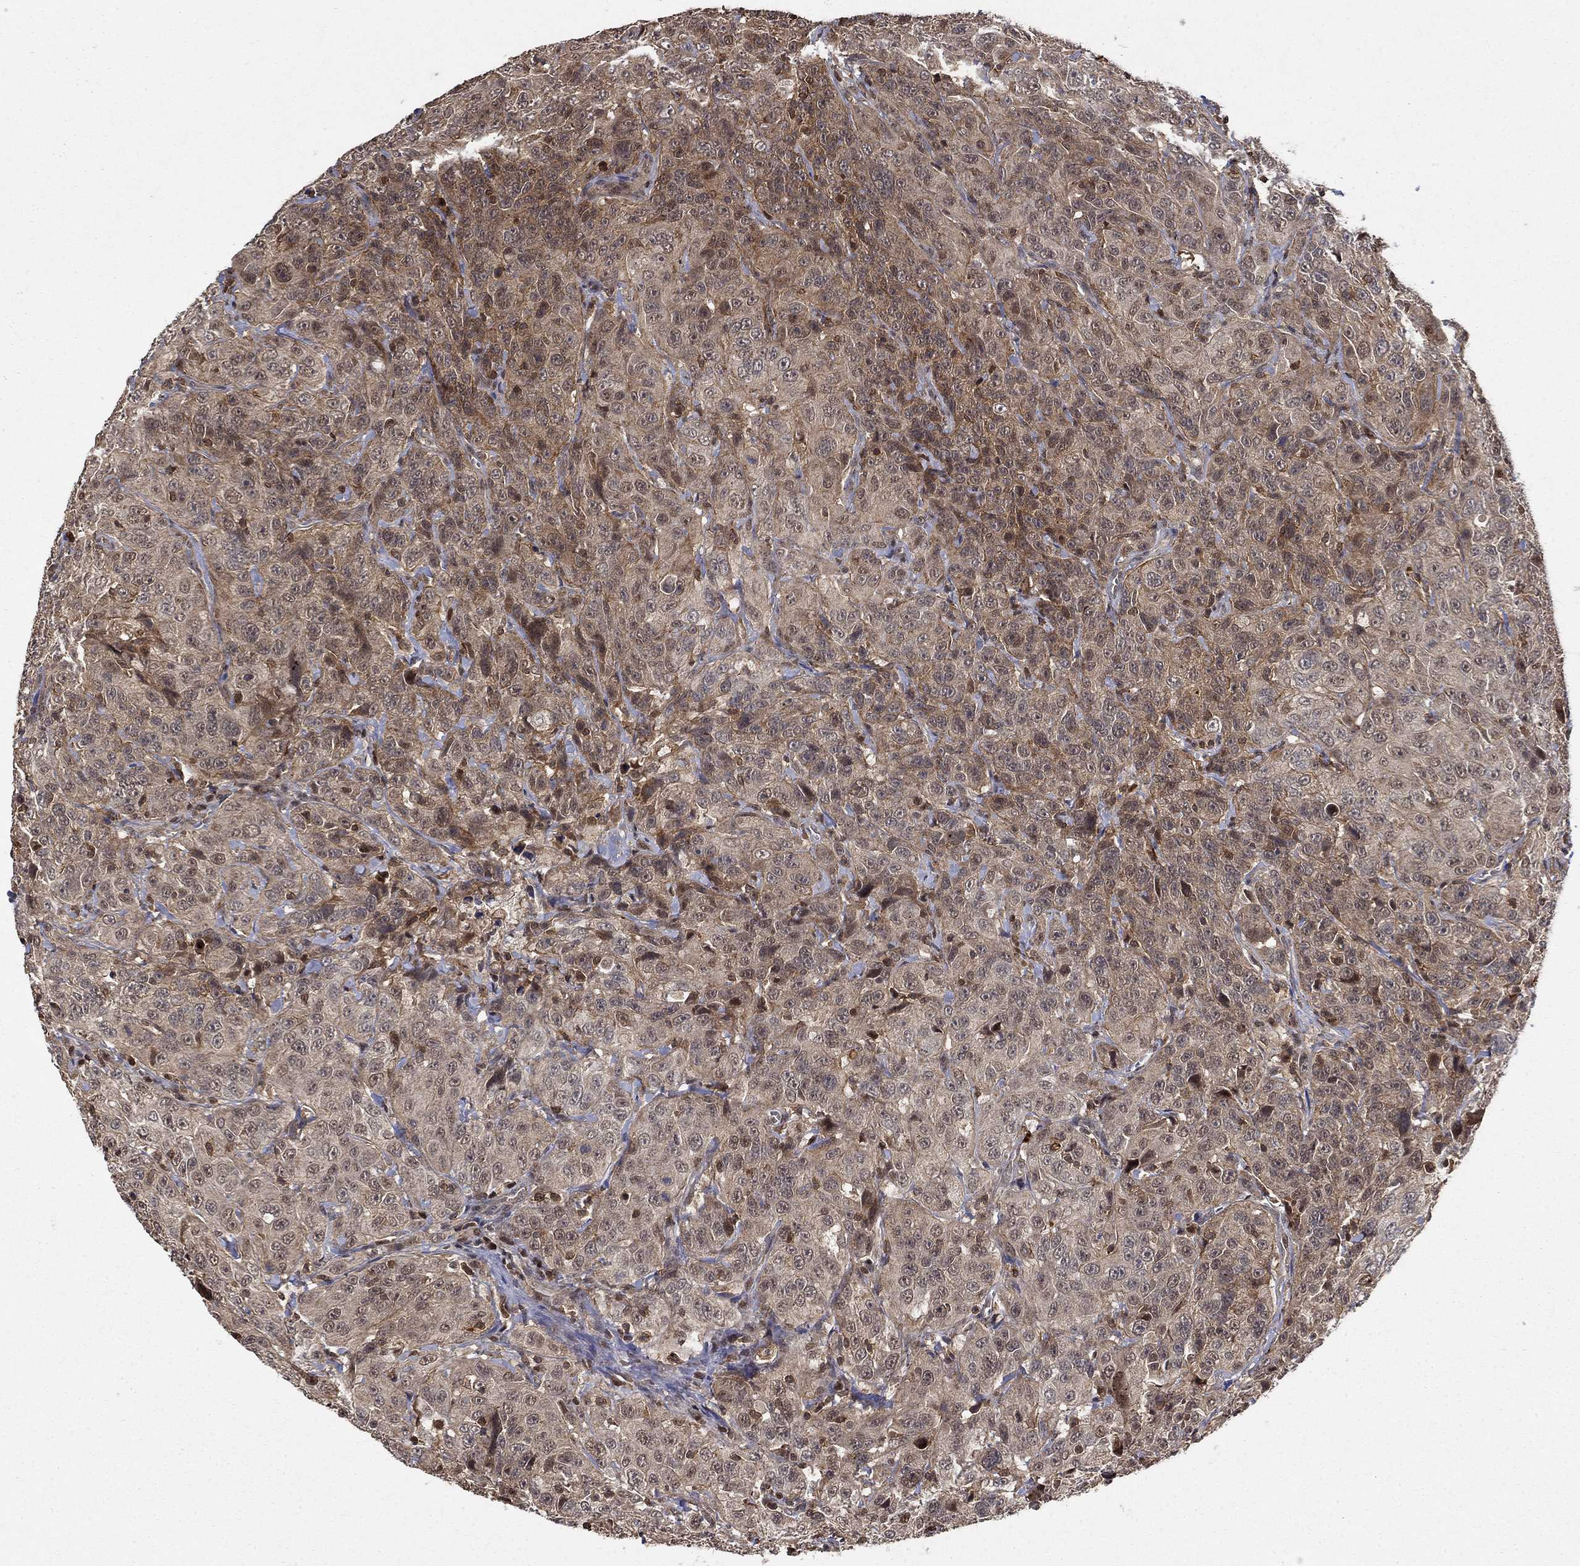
{"staining": {"intensity": "moderate", "quantity": "25%-75%", "location": "cytoplasmic/membranous,nuclear"}, "tissue": "urothelial cancer", "cell_type": "Tumor cells", "image_type": "cancer", "snomed": [{"axis": "morphology", "description": "Urothelial carcinoma, NOS"}, {"axis": "morphology", "description": "Urothelial carcinoma, High grade"}, {"axis": "topography", "description": "Urinary bladder"}], "caption": "Human transitional cell carcinoma stained with a protein marker shows moderate staining in tumor cells.", "gene": "CCDC66", "patient": {"sex": "female", "age": 73}}